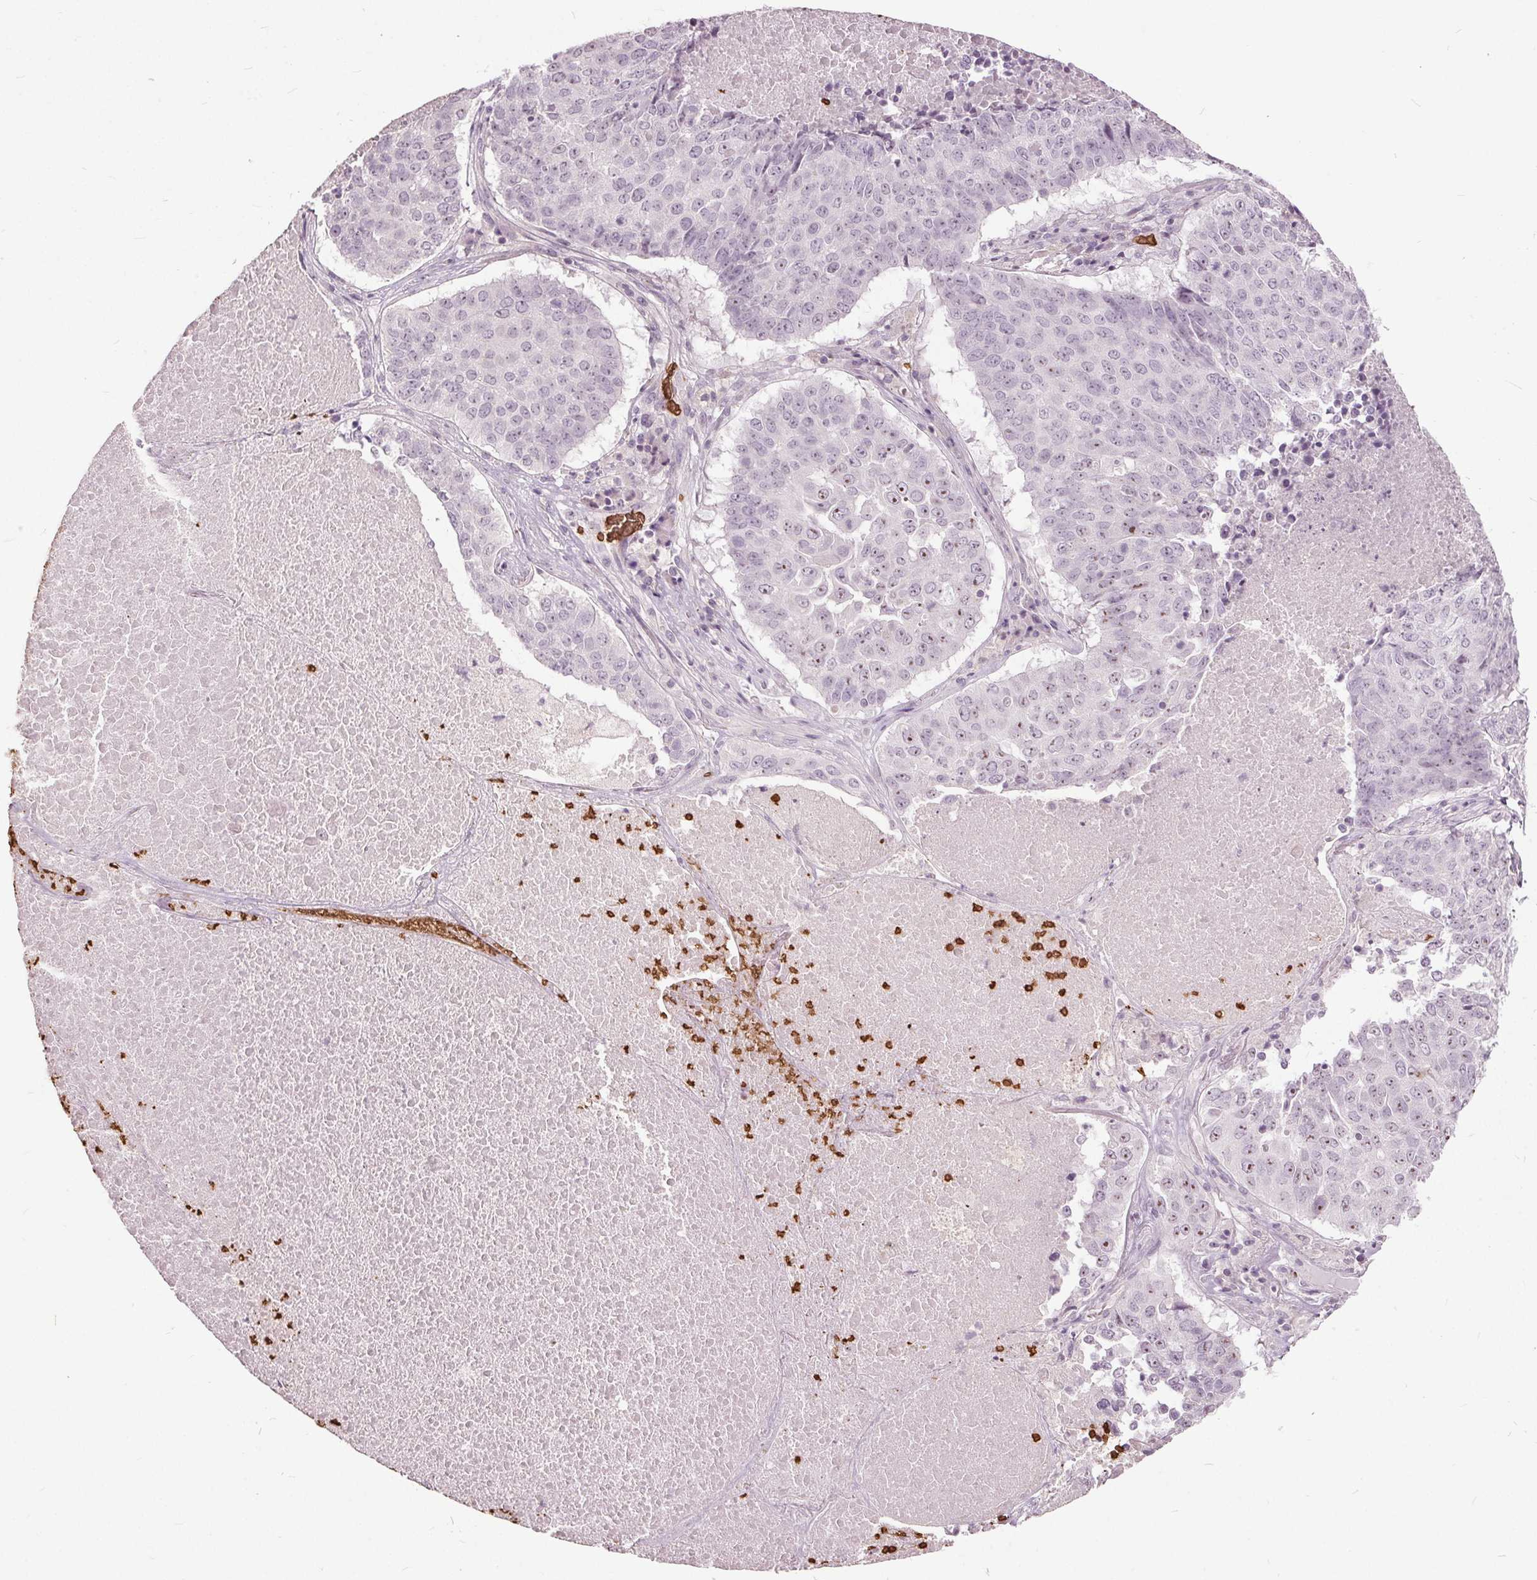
{"staining": {"intensity": "negative", "quantity": "none", "location": "none"}, "tissue": "lung cancer", "cell_type": "Tumor cells", "image_type": "cancer", "snomed": [{"axis": "morphology", "description": "Normal tissue, NOS"}, {"axis": "morphology", "description": "Squamous cell carcinoma, NOS"}, {"axis": "topography", "description": "Bronchus"}, {"axis": "topography", "description": "Lung"}], "caption": "Immunohistochemistry histopathology image of lung squamous cell carcinoma stained for a protein (brown), which shows no staining in tumor cells.", "gene": "SLC4A1", "patient": {"sex": "male", "age": 64}}